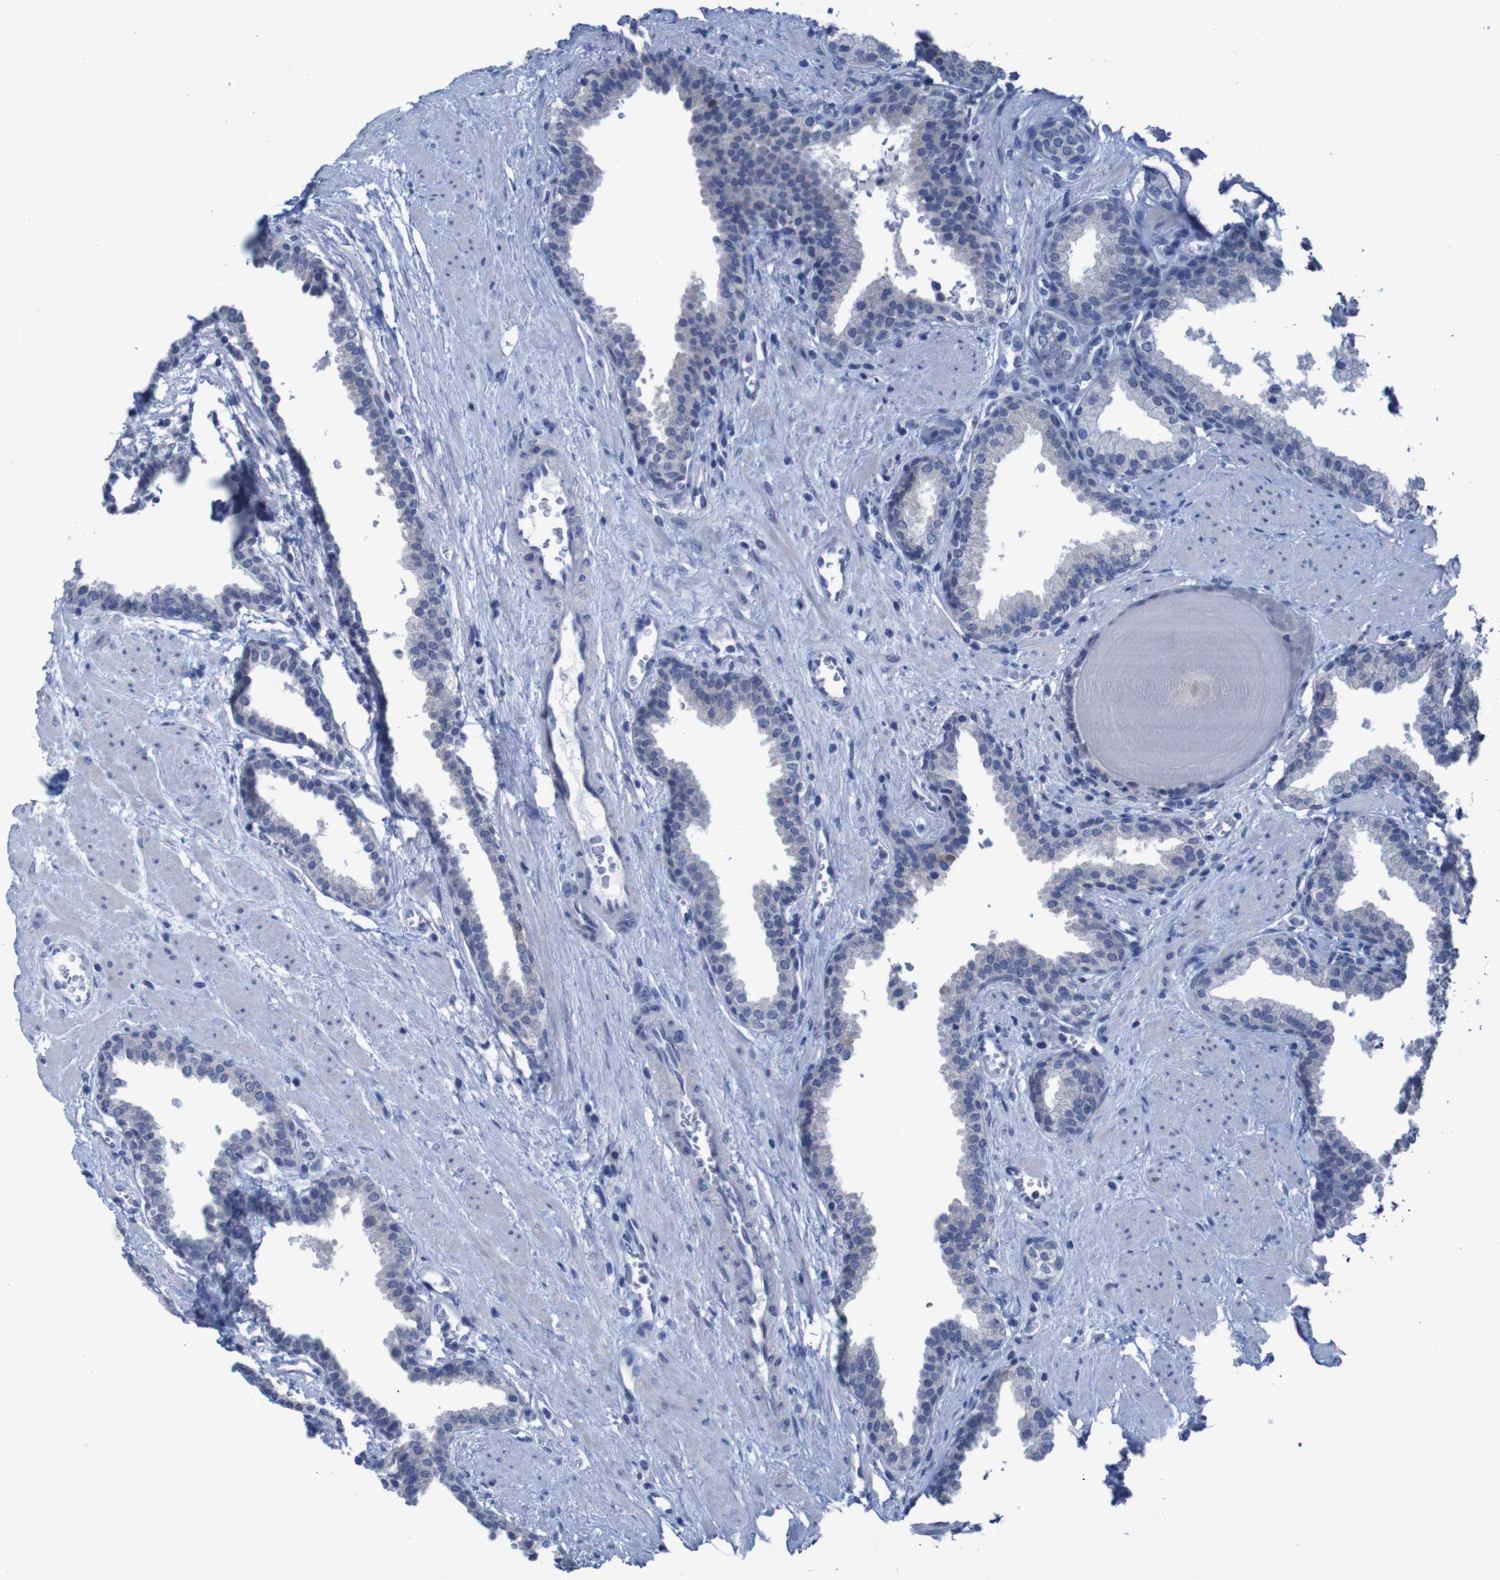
{"staining": {"intensity": "negative", "quantity": "none", "location": "none"}, "tissue": "prostate", "cell_type": "Glandular cells", "image_type": "normal", "snomed": [{"axis": "morphology", "description": "Normal tissue, NOS"}, {"axis": "topography", "description": "Prostate"}], "caption": "Immunohistochemistry photomicrograph of normal prostate: prostate stained with DAB displays no significant protein positivity in glandular cells. The staining was performed using DAB (3,3'-diaminobenzidine) to visualize the protein expression in brown, while the nuclei were stained in blue with hematoxylin (Magnification: 20x).", "gene": "CLDN18", "patient": {"sex": "male", "age": 51}}